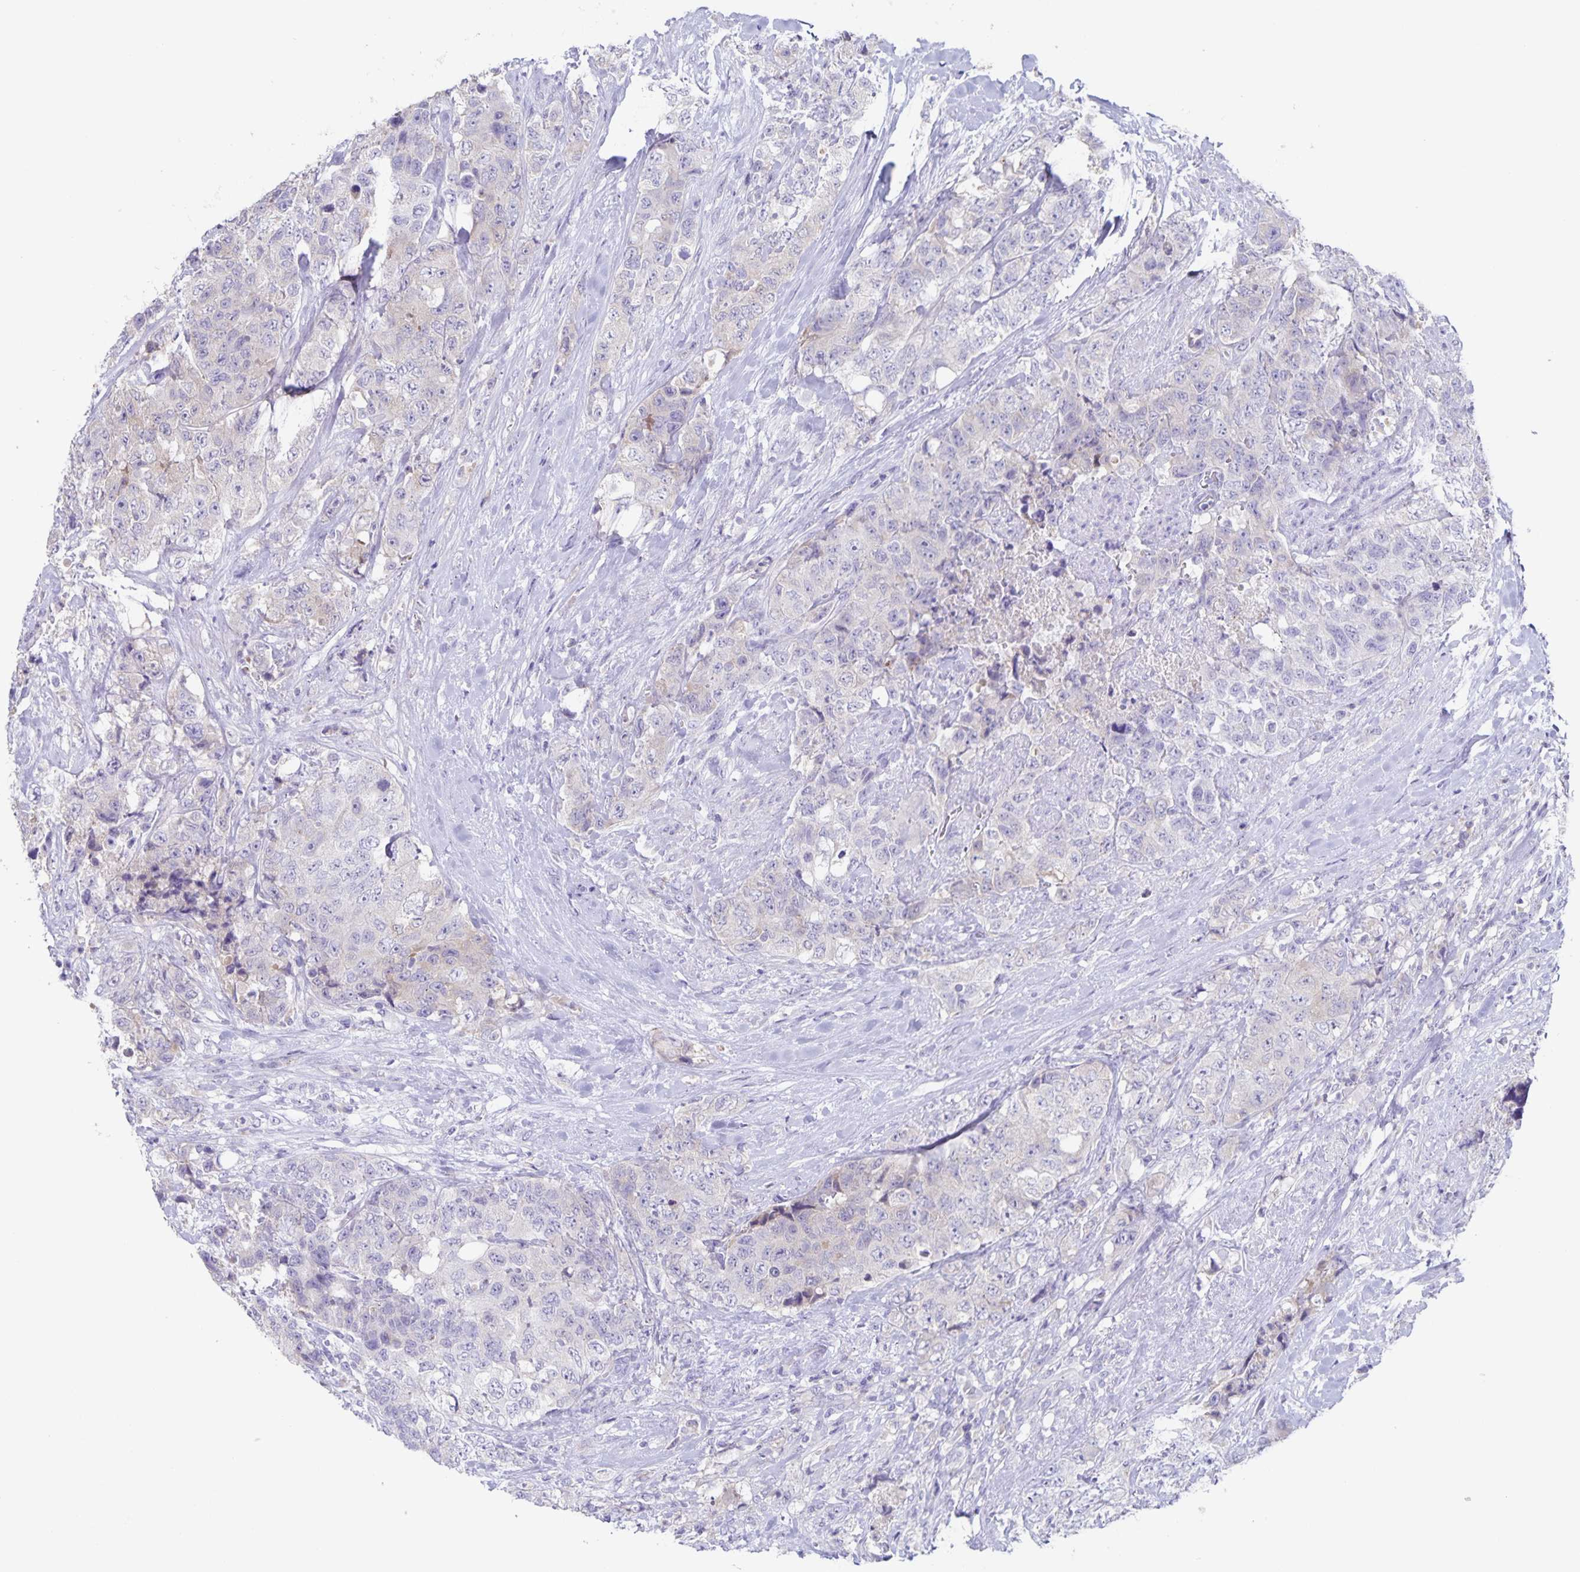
{"staining": {"intensity": "negative", "quantity": "none", "location": "none"}, "tissue": "urothelial cancer", "cell_type": "Tumor cells", "image_type": "cancer", "snomed": [{"axis": "morphology", "description": "Urothelial carcinoma, High grade"}, {"axis": "topography", "description": "Urinary bladder"}], "caption": "A photomicrograph of human high-grade urothelial carcinoma is negative for staining in tumor cells.", "gene": "RPL36A", "patient": {"sex": "female", "age": 78}}